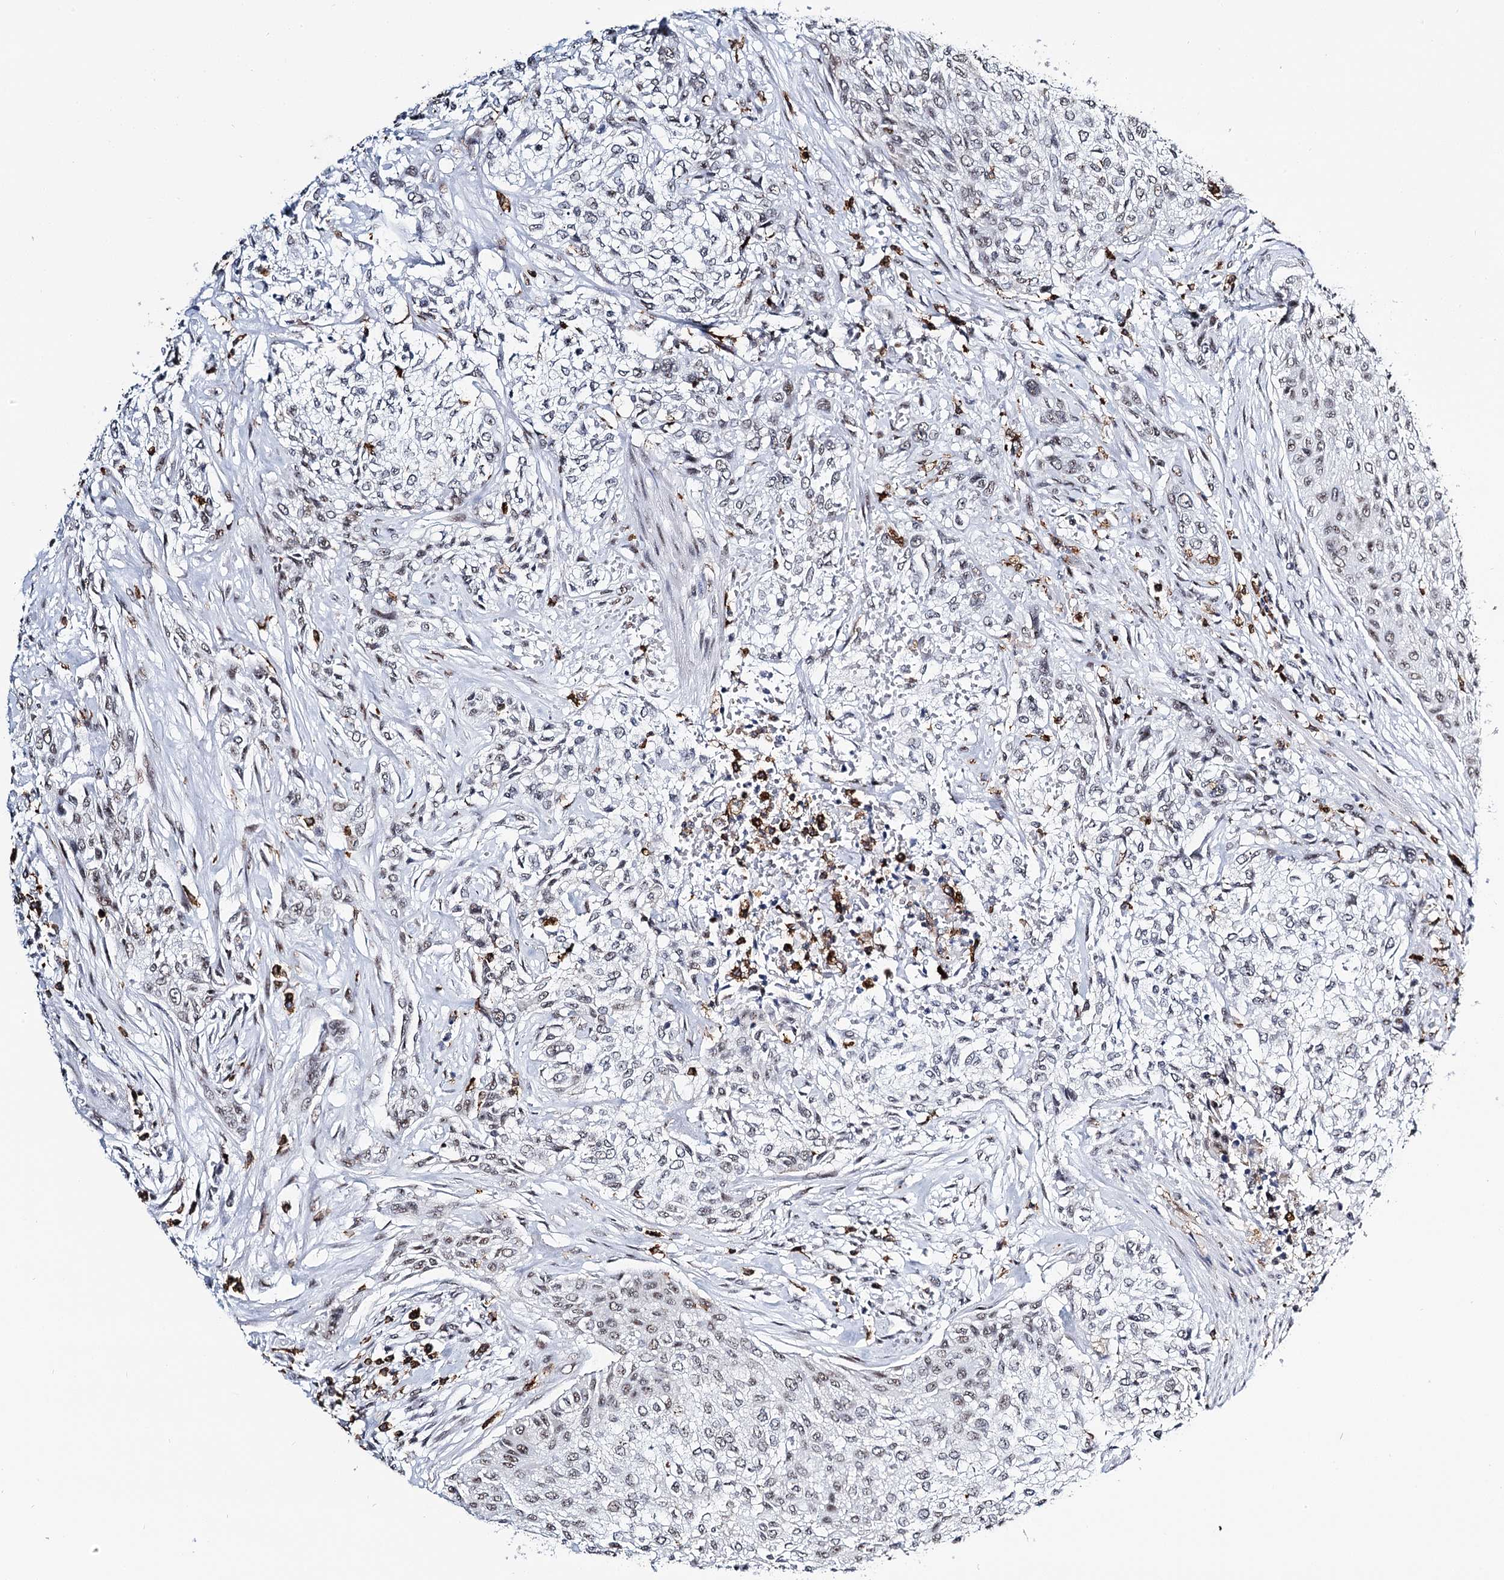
{"staining": {"intensity": "negative", "quantity": "none", "location": "none"}, "tissue": "urothelial cancer", "cell_type": "Tumor cells", "image_type": "cancer", "snomed": [{"axis": "morphology", "description": "Normal tissue, NOS"}, {"axis": "morphology", "description": "Urothelial carcinoma, NOS"}, {"axis": "topography", "description": "Urinary bladder"}, {"axis": "topography", "description": "Peripheral nerve tissue"}], "caption": "An image of transitional cell carcinoma stained for a protein demonstrates no brown staining in tumor cells.", "gene": "BARD1", "patient": {"sex": "male", "age": 35}}